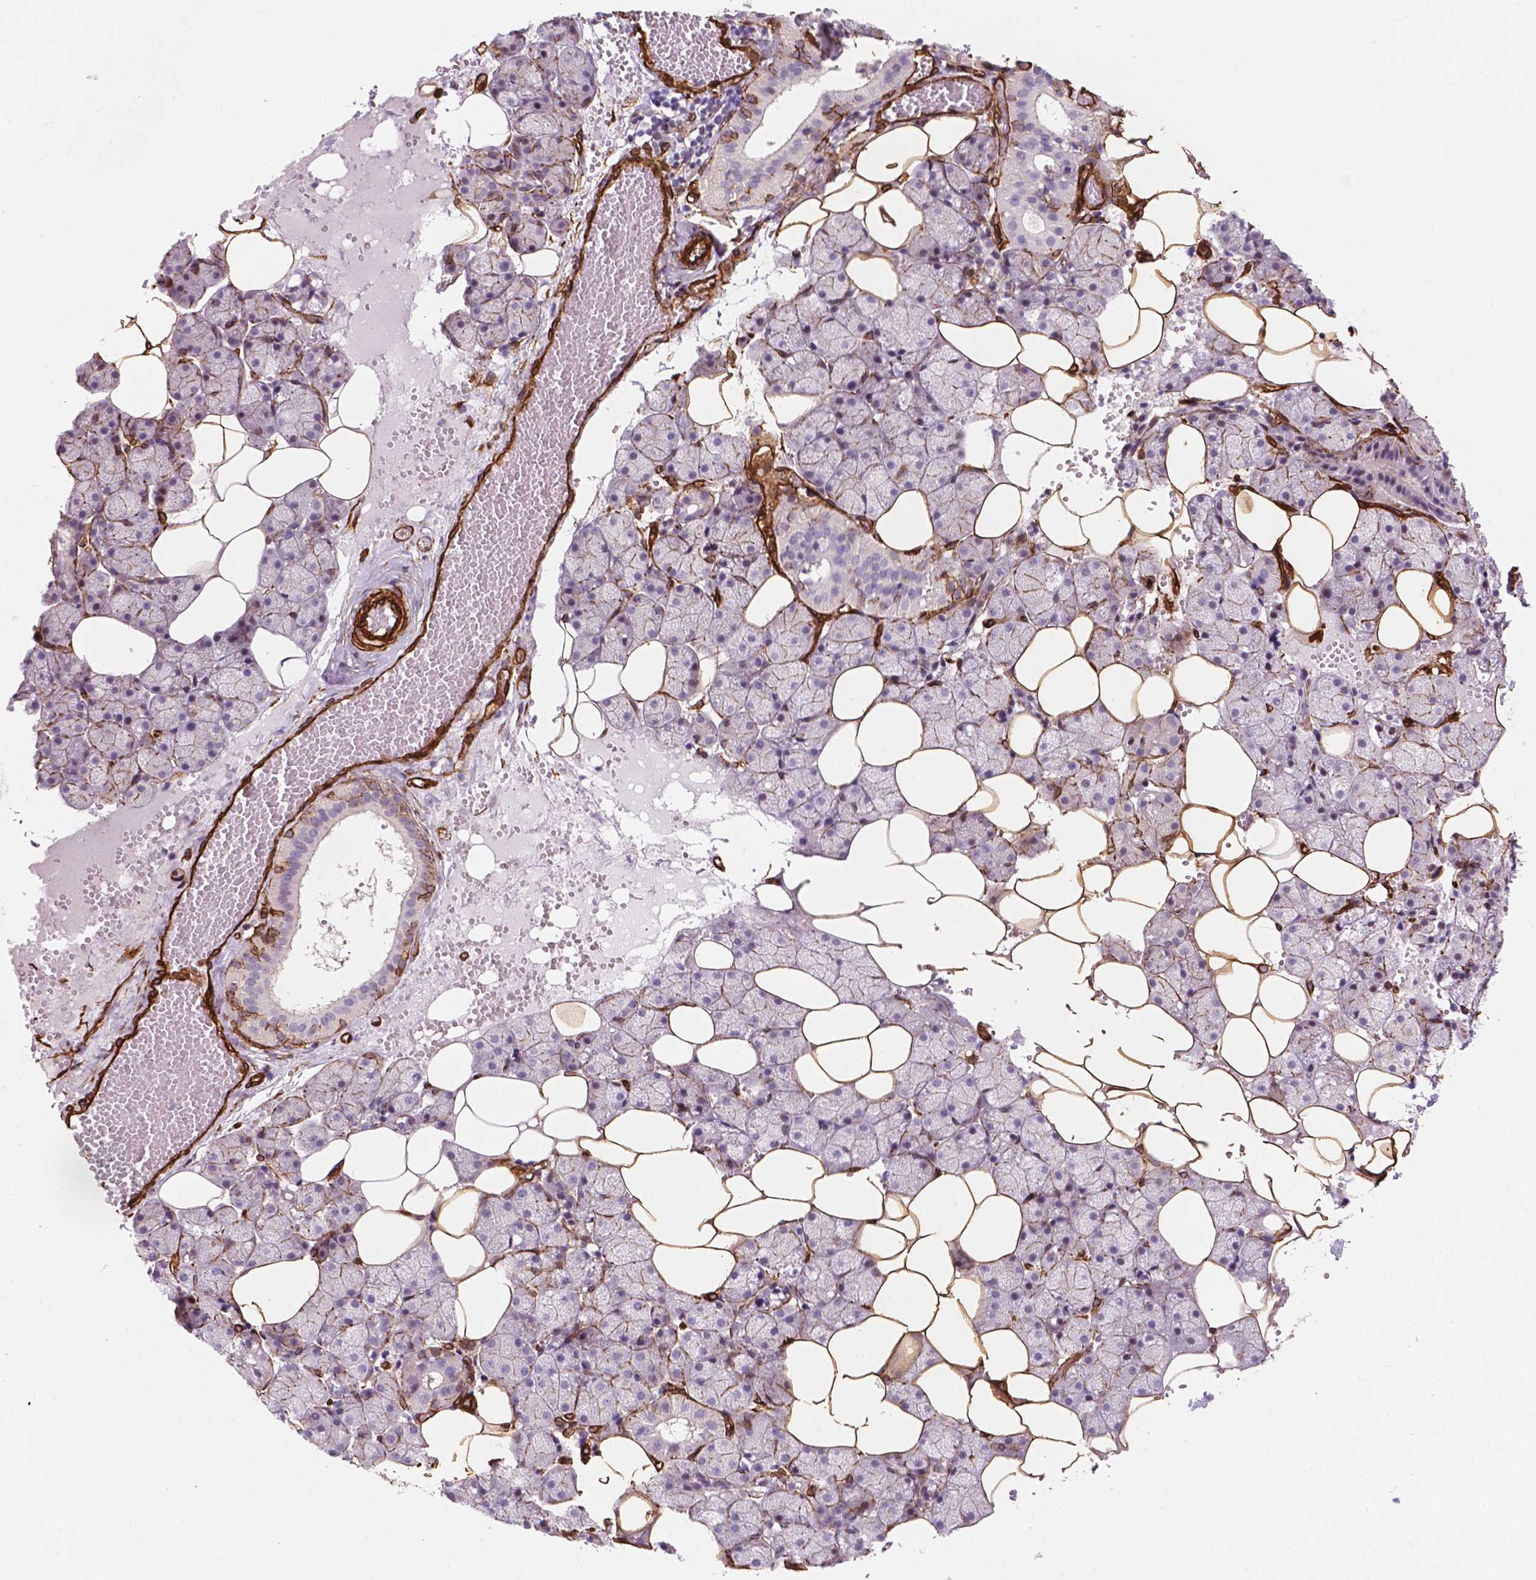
{"staining": {"intensity": "moderate", "quantity": "<25%", "location": "cytoplasmic/membranous"}, "tissue": "salivary gland", "cell_type": "Glandular cells", "image_type": "normal", "snomed": [{"axis": "morphology", "description": "Normal tissue, NOS"}, {"axis": "topography", "description": "Salivary gland"}], "caption": "DAB (3,3'-diaminobenzidine) immunohistochemical staining of normal human salivary gland demonstrates moderate cytoplasmic/membranous protein positivity in about <25% of glandular cells.", "gene": "EGFL8", "patient": {"sex": "male", "age": 38}}